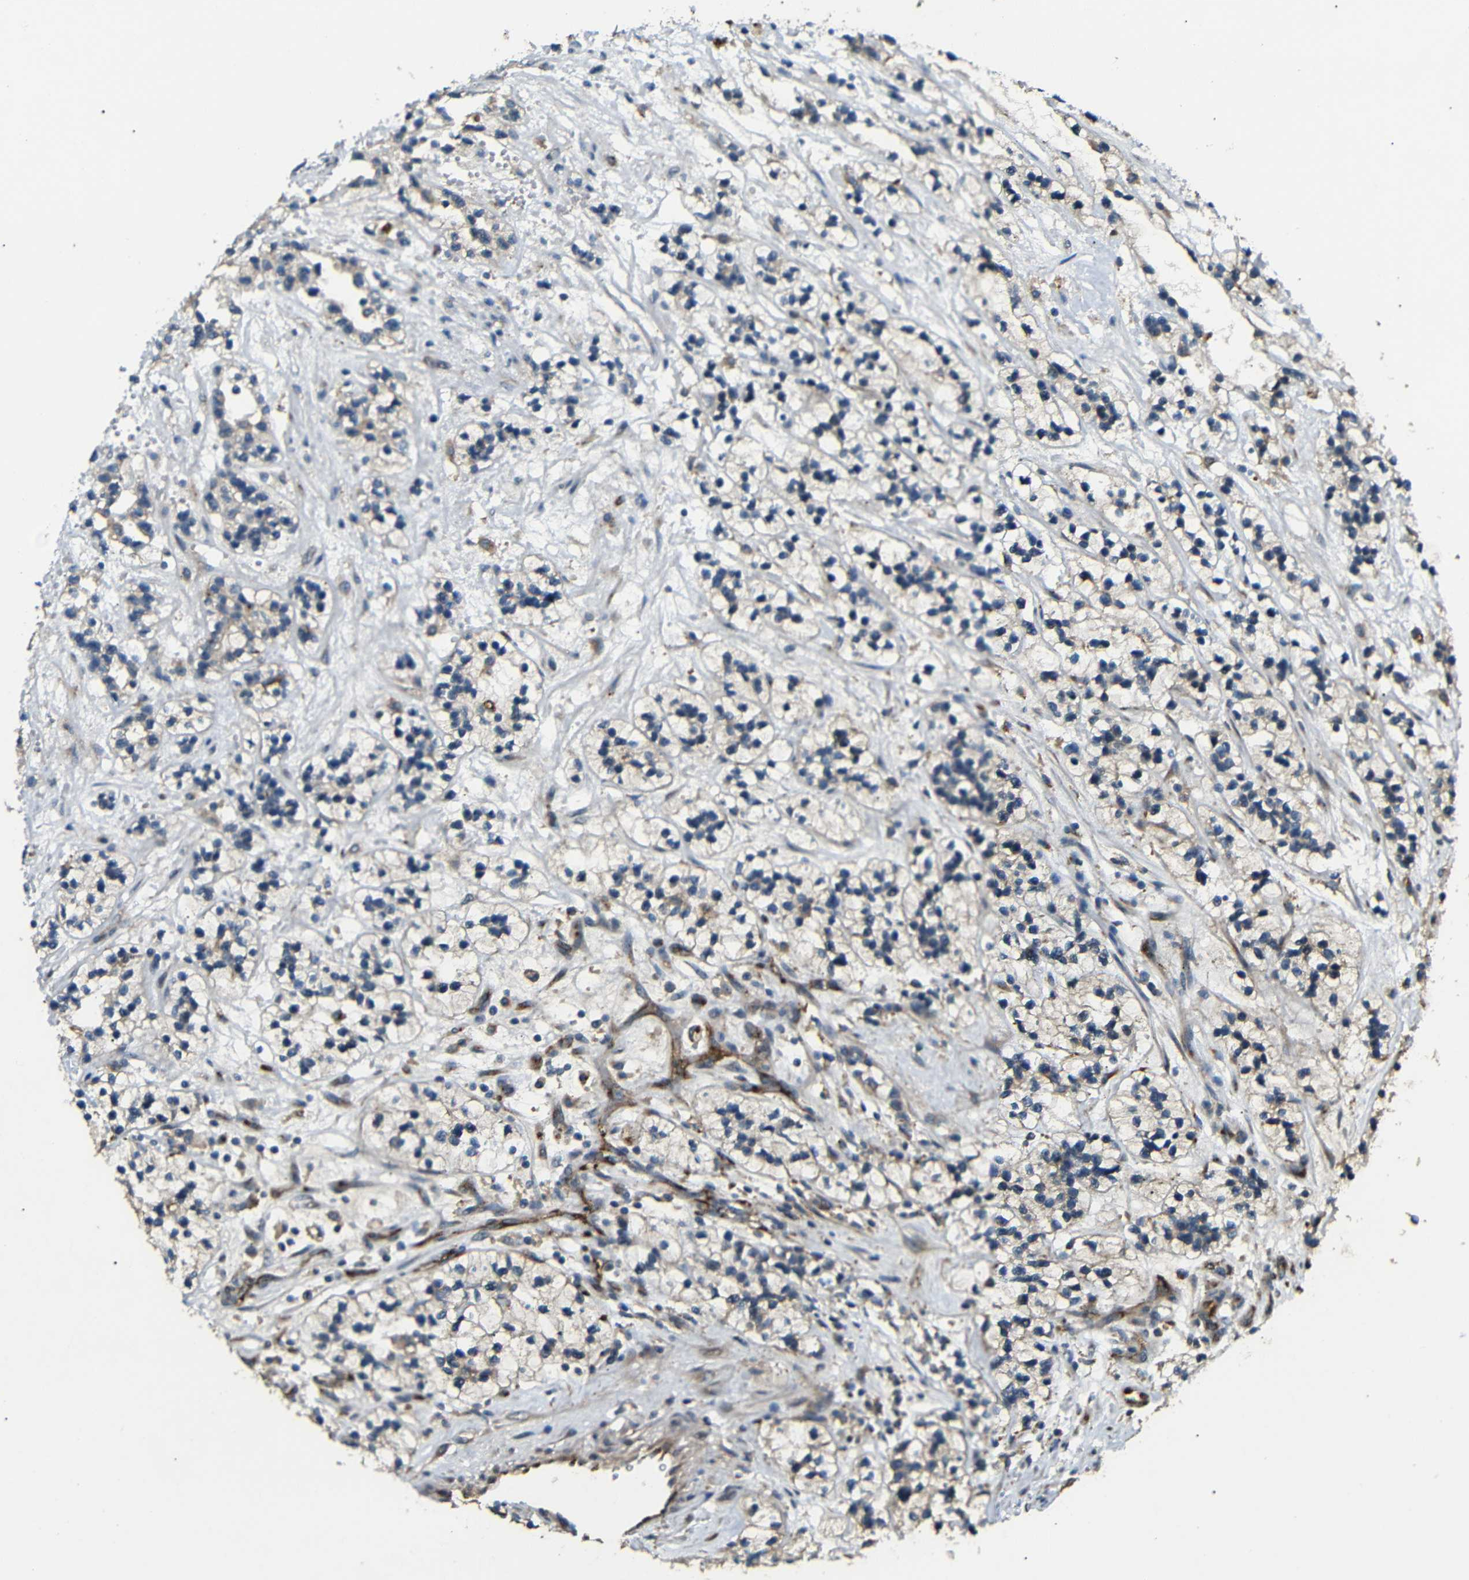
{"staining": {"intensity": "negative", "quantity": "none", "location": "none"}, "tissue": "renal cancer", "cell_type": "Tumor cells", "image_type": "cancer", "snomed": [{"axis": "morphology", "description": "Adenocarcinoma, NOS"}, {"axis": "topography", "description": "Kidney"}], "caption": "Immunohistochemical staining of human adenocarcinoma (renal) shows no significant staining in tumor cells. Brightfield microscopy of immunohistochemistry (IHC) stained with DAB (brown) and hematoxylin (blue), captured at high magnification.", "gene": "ATP7A", "patient": {"sex": "female", "age": 57}}